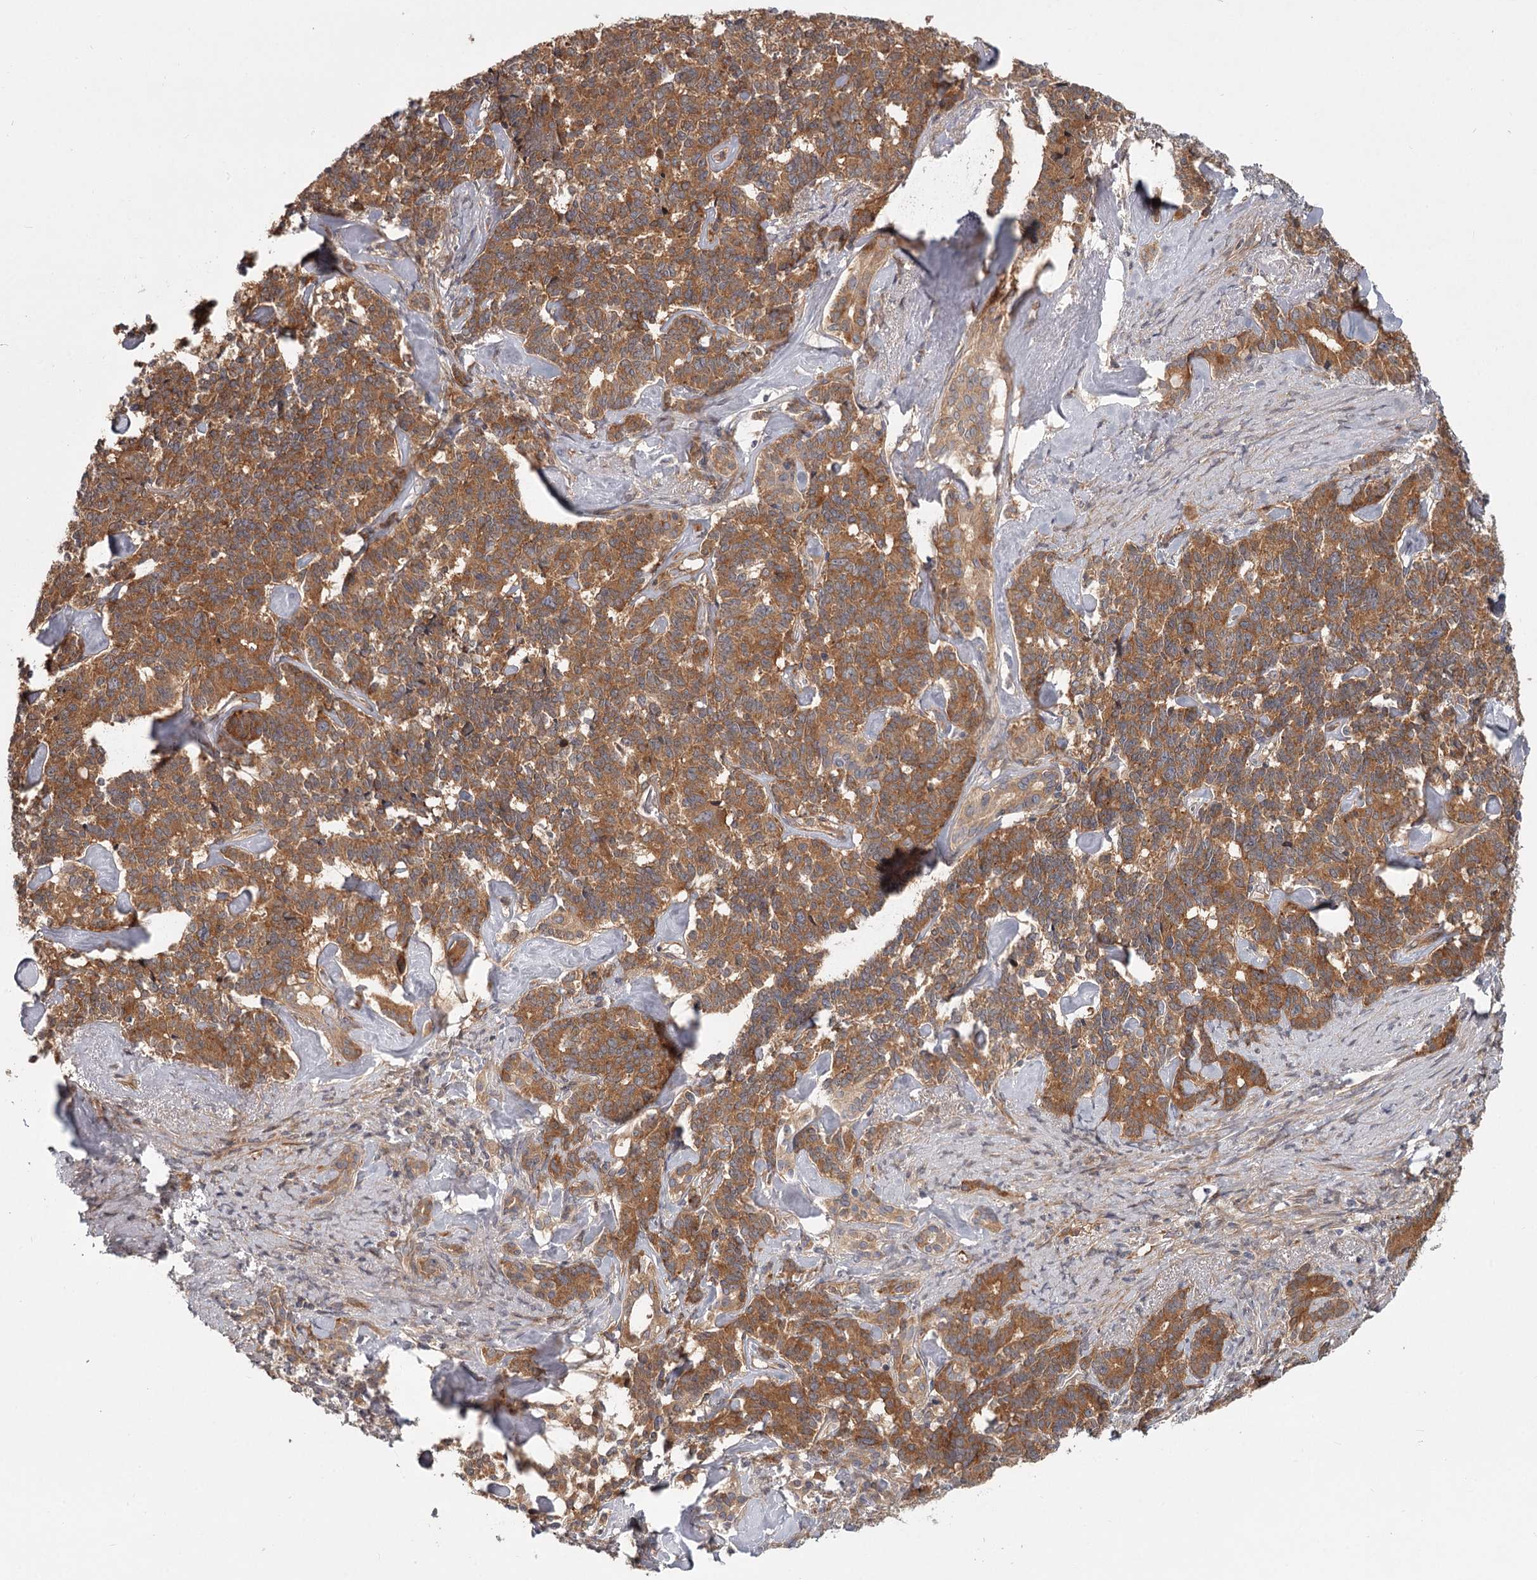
{"staining": {"intensity": "moderate", "quantity": ">75%", "location": "cytoplasmic/membranous"}, "tissue": "pancreatic cancer", "cell_type": "Tumor cells", "image_type": "cancer", "snomed": [{"axis": "morphology", "description": "Adenocarcinoma, NOS"}, {"axis": "topography", "description": "Pancreas"}], "caption": "A brown stain highlights moderate cytoplasmic/membranous staining of a protein in human pancreatic cancer (adenocarcinoma) tumor cells.", "gene": "CCNG2", "patient": {"sex": "female", "age": 74}}